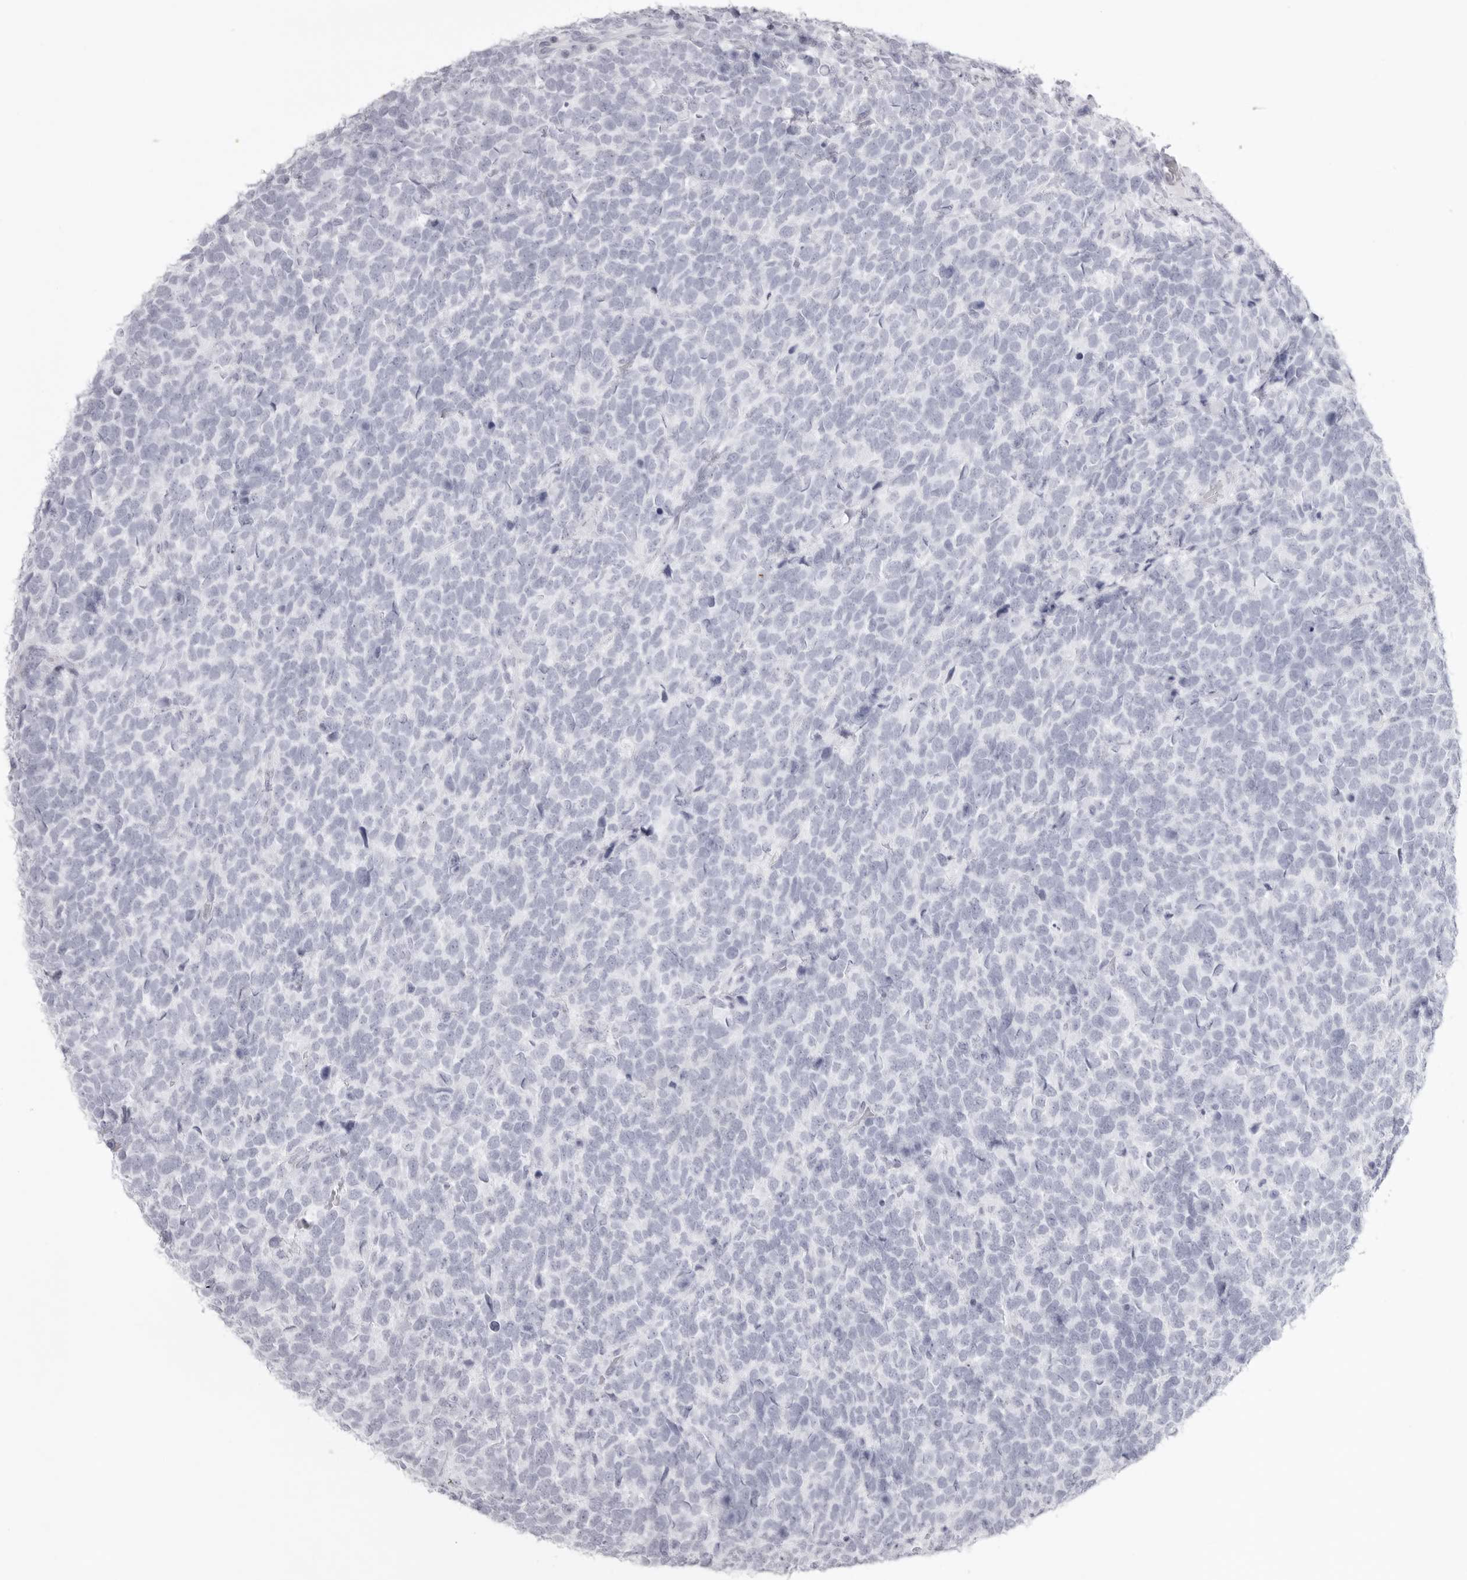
{"staining": {"intensity": "negative", "quantity": "none", "location": "none"}, "tissue": "urothelial cancer", "cell_type": "Tumor cells", "image_type": "cancer", "snomed": [{"axis": "morphology", "description": "Urothelial carcinoma, High grade"}, {"axis": "topography", "description": "Urinary bladder"}], "caption": "High magnification brightfield microscopy of urothelial cancer stained with DAB (brown) and counterstained with hematoxylin (blue): tumor cells show no significant expression.", "gene": "KLK9", "patient": {"sex": "female", "age": 82}}